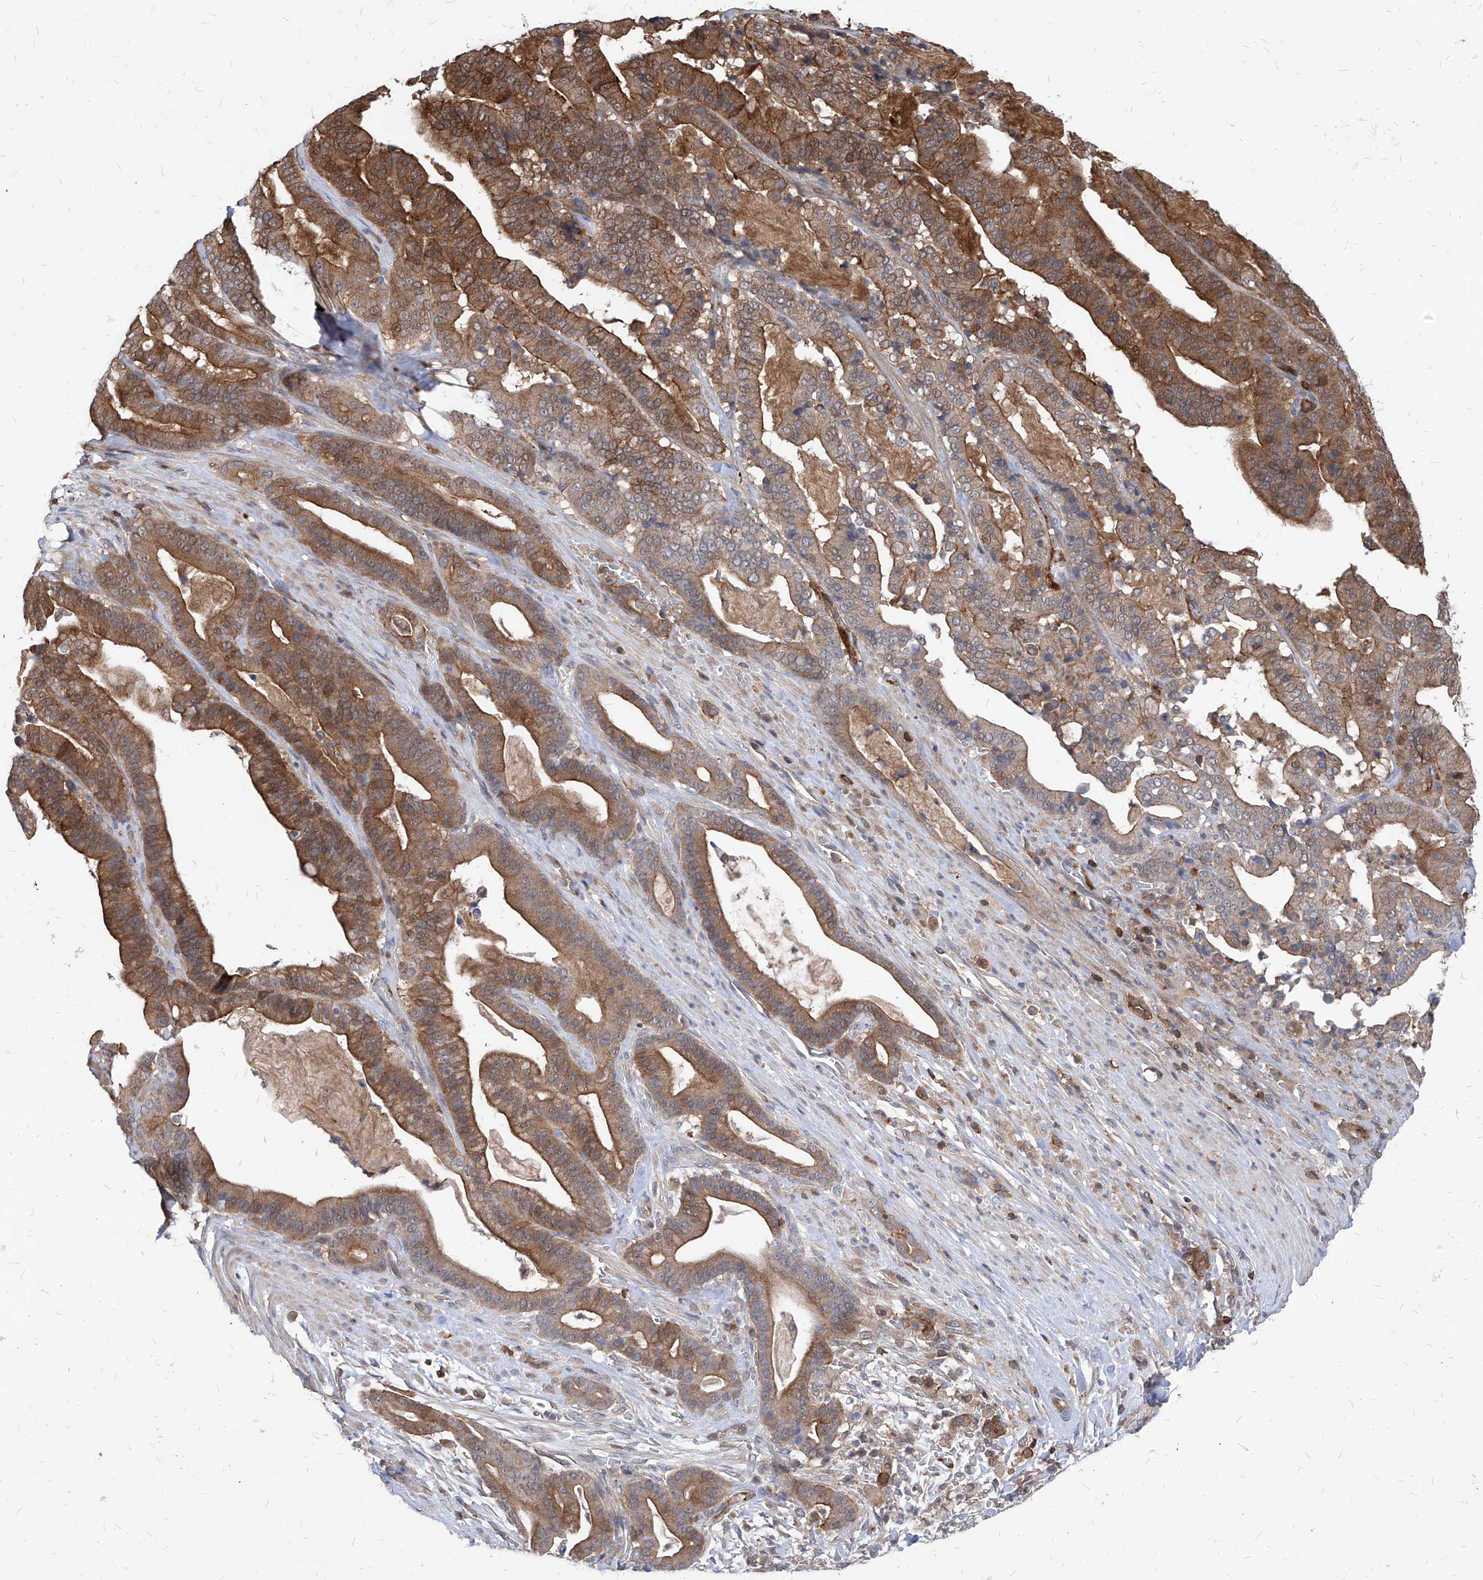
{"staining": {"intensity": "strong", "quantity": "25%-75%", "location": "cytoplasmic/membranous"}, "tissue": "pancreatic cancer", "cell_type": "Tumor cells", "image_type": "cancer", "snomed": [{"axis": "morphology", "description": "Adenocarcinoma, NOS"}, {"axis": "topography", "description": "Pancreas"}], "caption": "DAB immunohistochemical staining of human pancreatic cancer (adenocarcinoma) demonstrates strong cytoplasmic/membranous protein expression in about 25%-75% of tumor cells.", "gene": "ABRACL", "patient": {"sex": "male", "age": 63}}